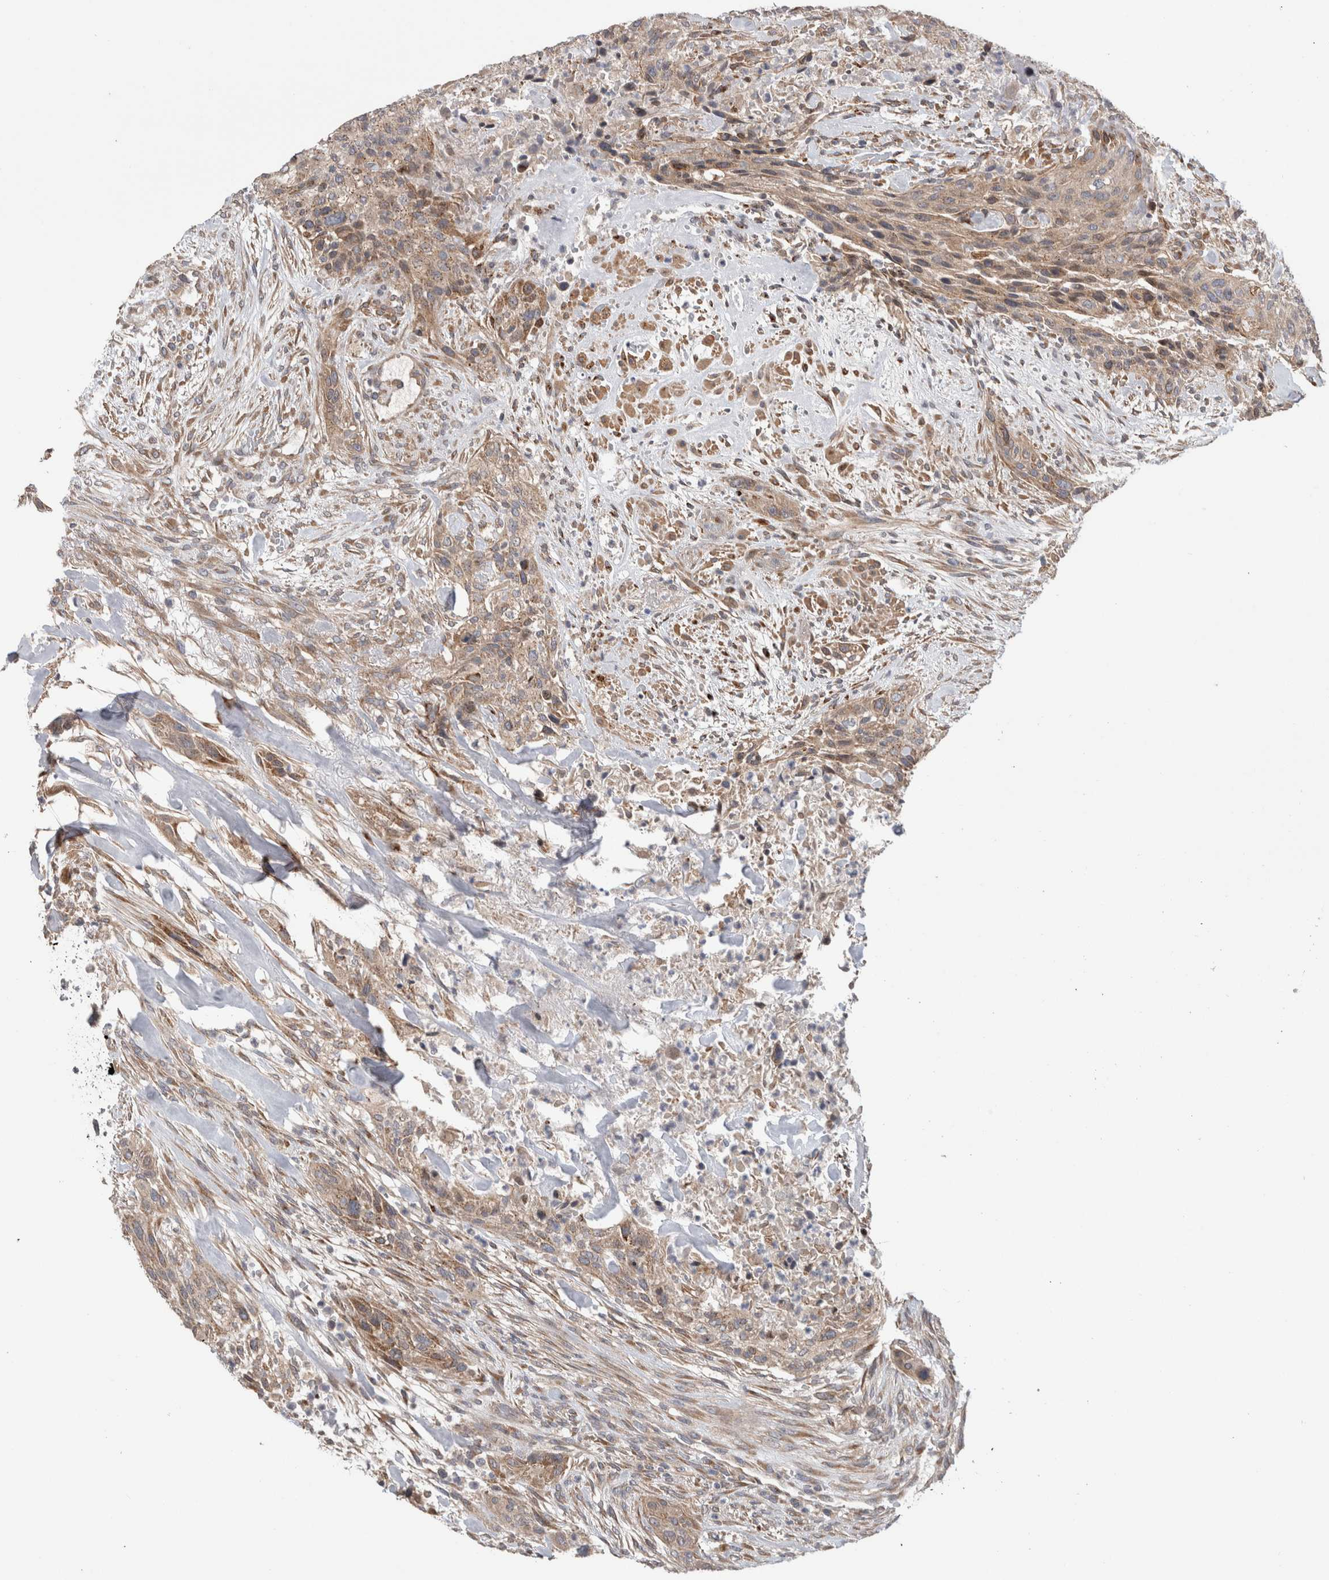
{"staining": {"intensity": "weak", "quantity": "25%-75%", "location": "cytoplasmic/membranous"}, "tissue": "urothelial cancer", "cell_type": "Tumor cells", "image_type": "cancer", "snomed": [{"axis": "morphology", "description": "Urothelial carcinoma, High grade"}, {"axis": "topography", "description": "Urinary bladder"}], "caption": "Human urothelial cancer stained for a protein (brown) shows weak cytoplasmic/membranous positive expression in approximately 25%-75% of tumor cells.", "gene": "TRIM5", "patient": {"sex": "male", "age": 35}}